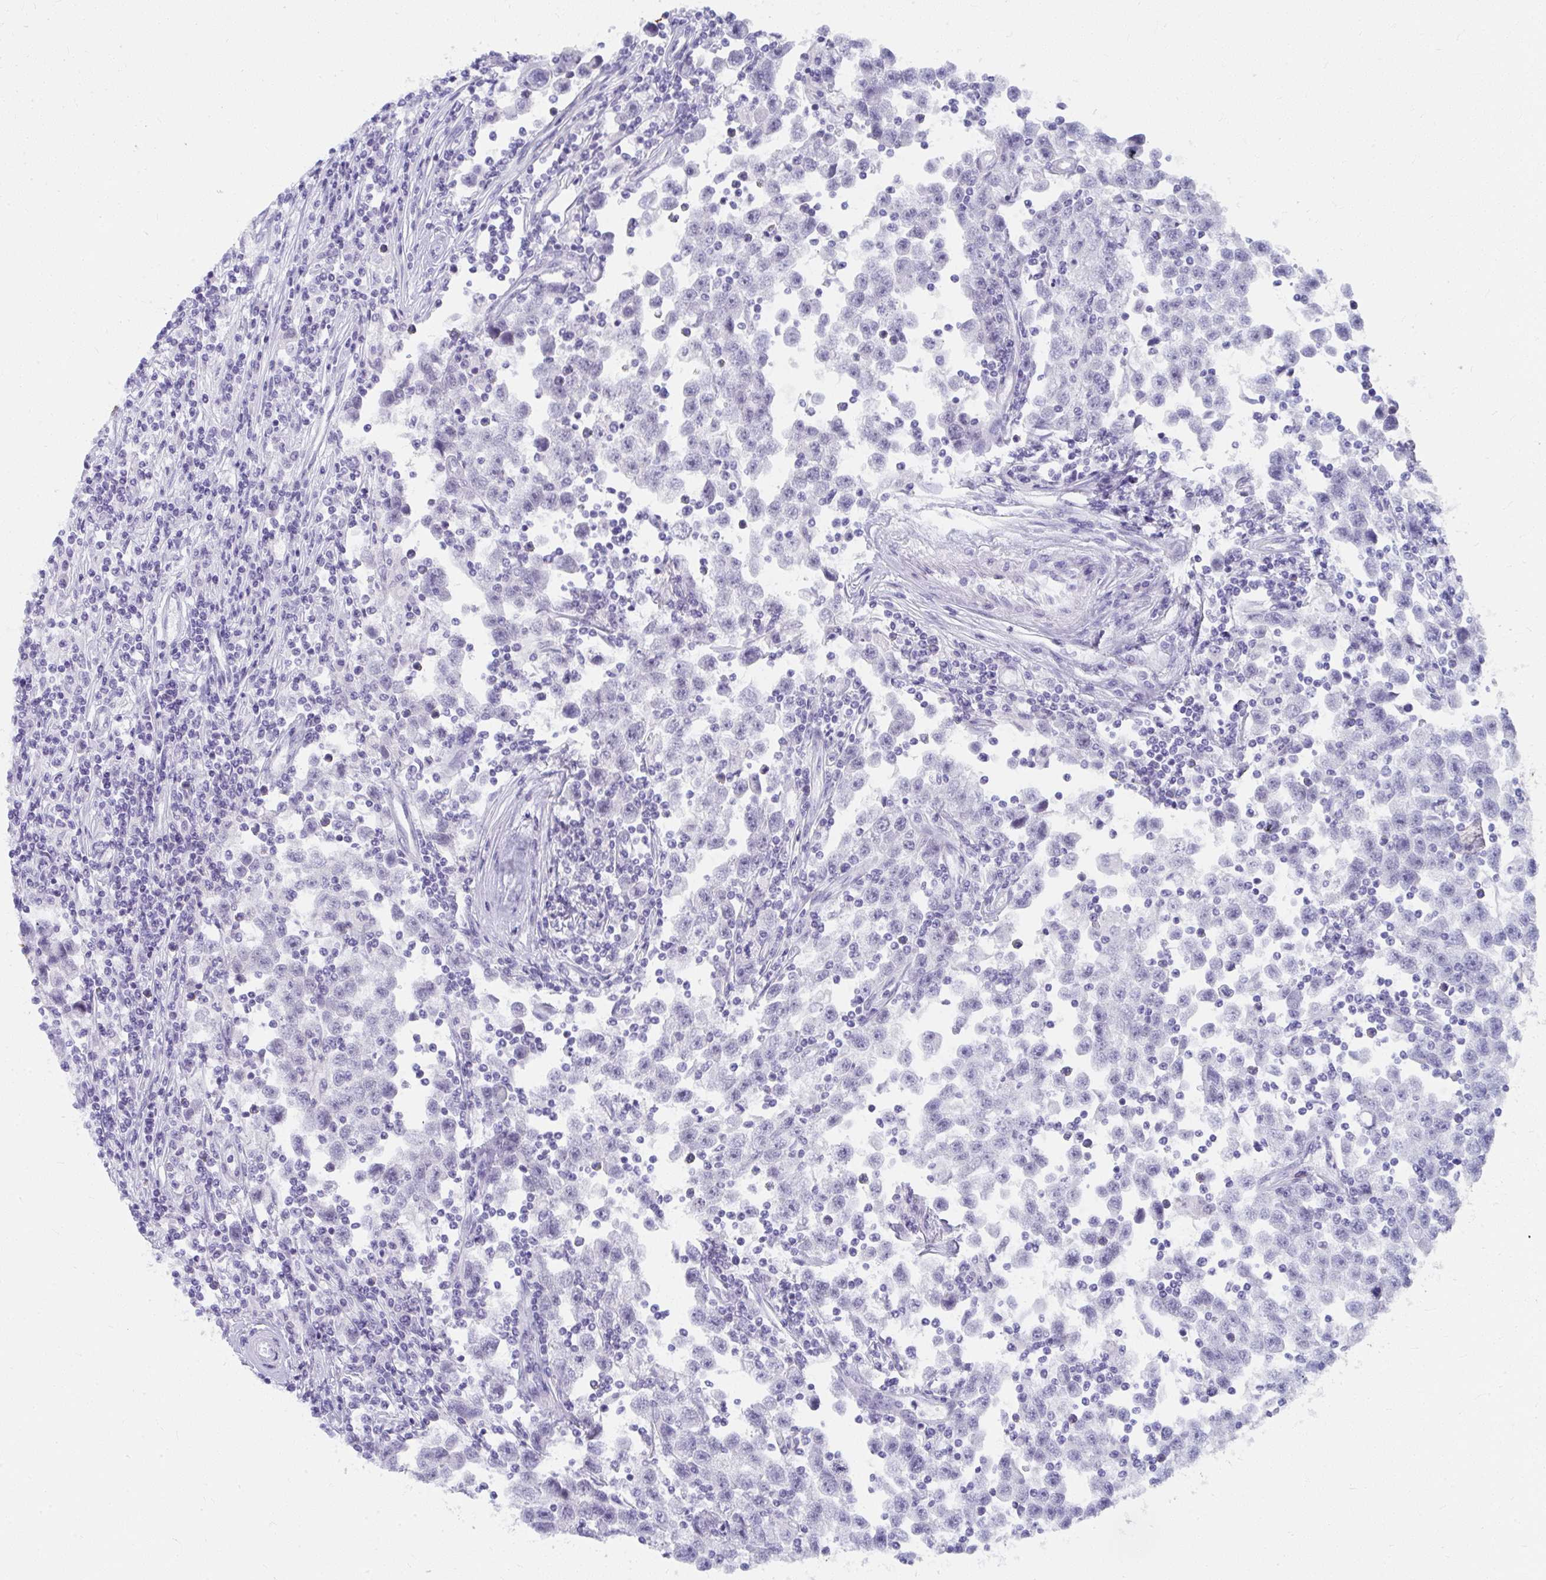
{"staining": {"intensity": "negative", "quantity": "none", "location": "none"}, "tissue": "testis cancer", "cell_type": "Tumor cells", "image_type": "cancer", "snomed": [{"axis": "morphology", "description": "Seminoma, NOS"}, {"axis": "topography", "description": "Testis"}], "caption": "IHC histopathology image of human testis cancer (seminoma) stained for a protein (brown), which exhibits no positivity in tumor cells.", "gene": "UGT3A2", "patient": {"sex": "male", "age": 31}}